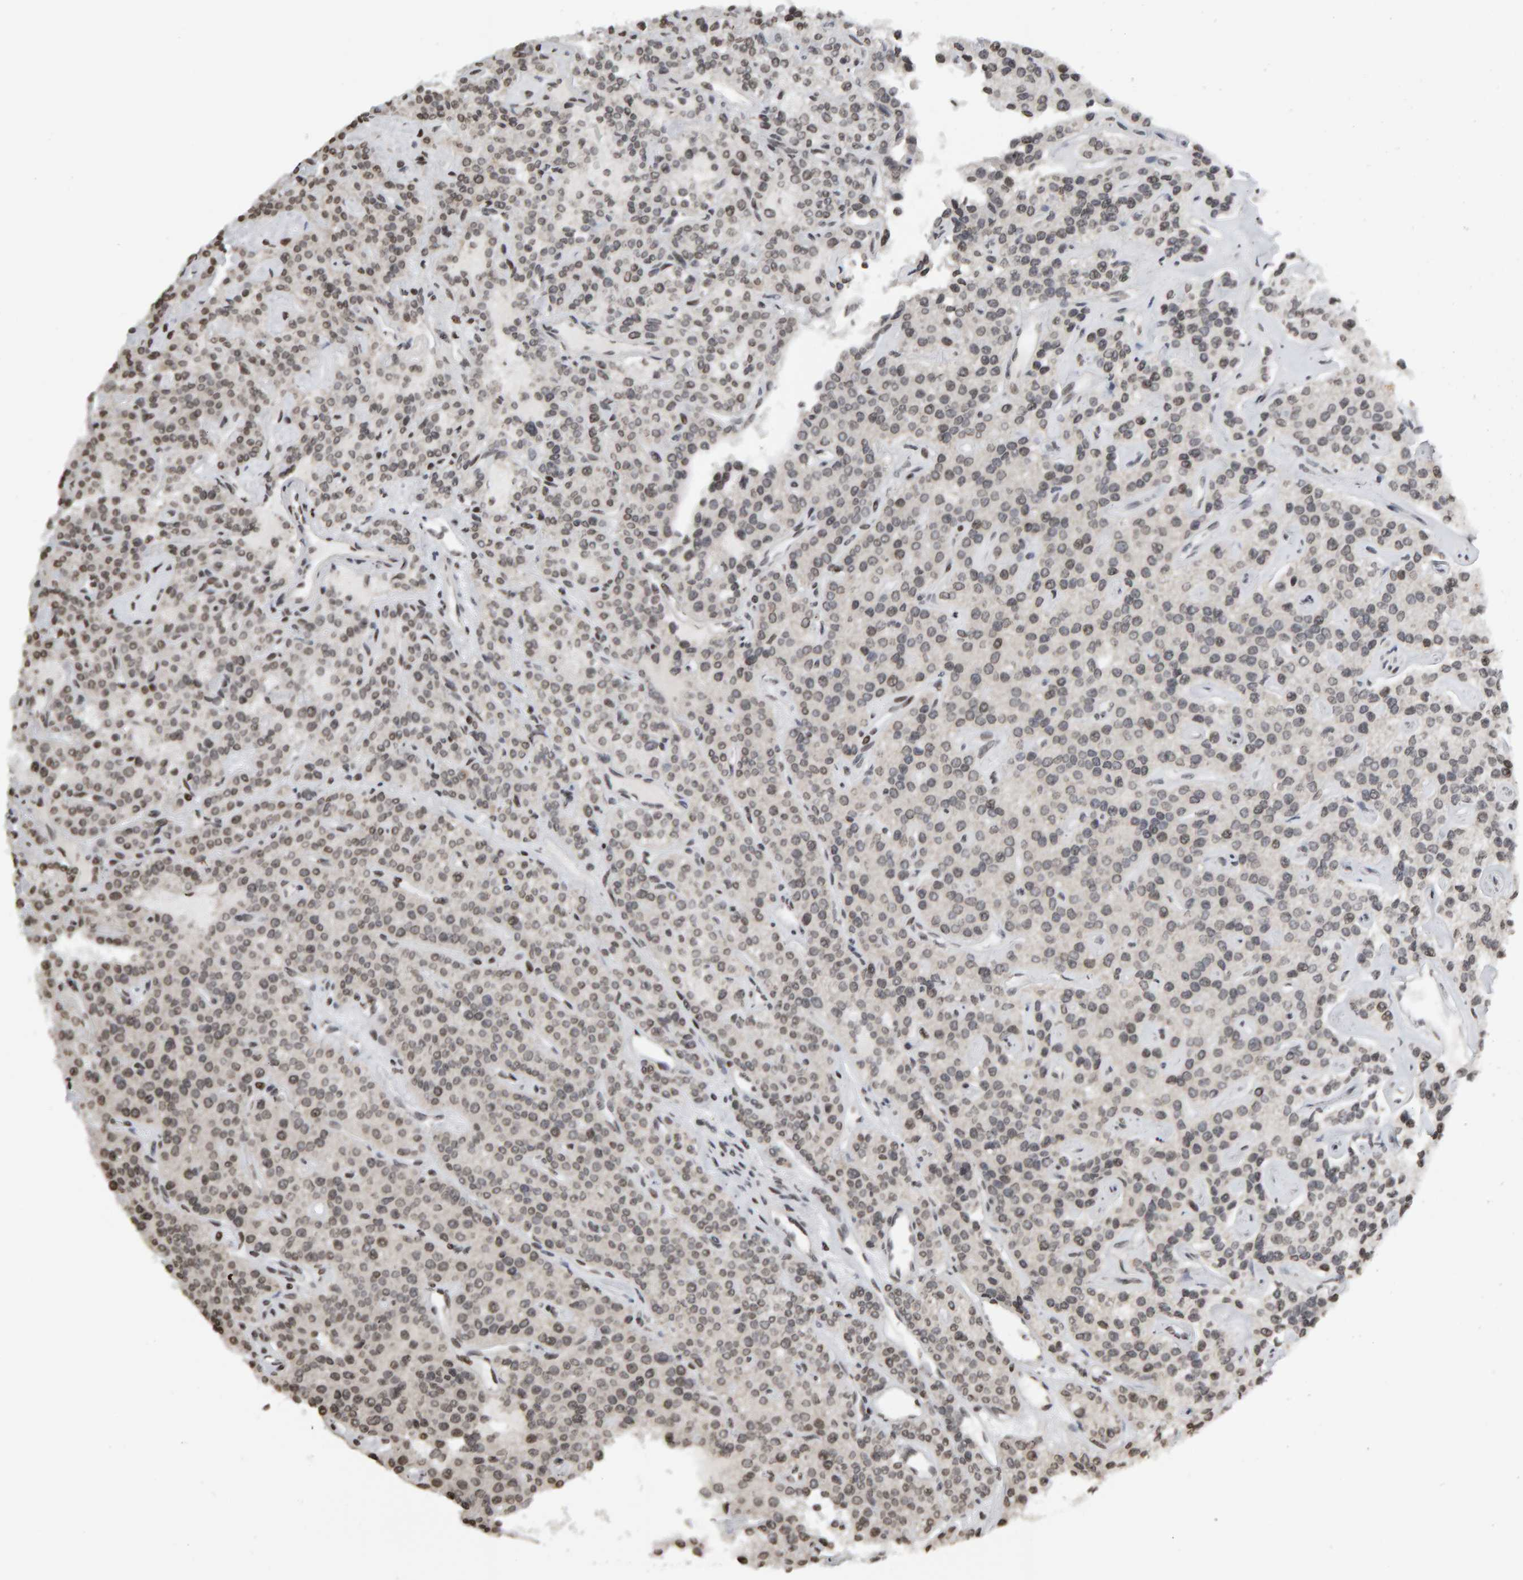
{"staining": {"intensity": "weak", "quantity": ">75%", "location": "nuclear"}, "tissue": "parathyroid gland", "cell_type": "Glandular cells", "image_type": "normal", "snomed": [{"axis": "morphology", "description": "Normal tissue, NOS"}, {"axis": "topography", "description": "Parathyroid gland"}], "caption": "Immunohistochemistry (IHC) of normal human parathyroid gland shows low levels of weak nuclear expression in approximately >75% of glandular cells. The staining was performed using DAB (3,3'-diaminobenzidine) to visualize the protein expression in brown, while the nuclei were stained in blue with hematoxylin (Magnification: 20x).", "gene": "TRAM1", "patient": {"sex": "male", "age": 46}}